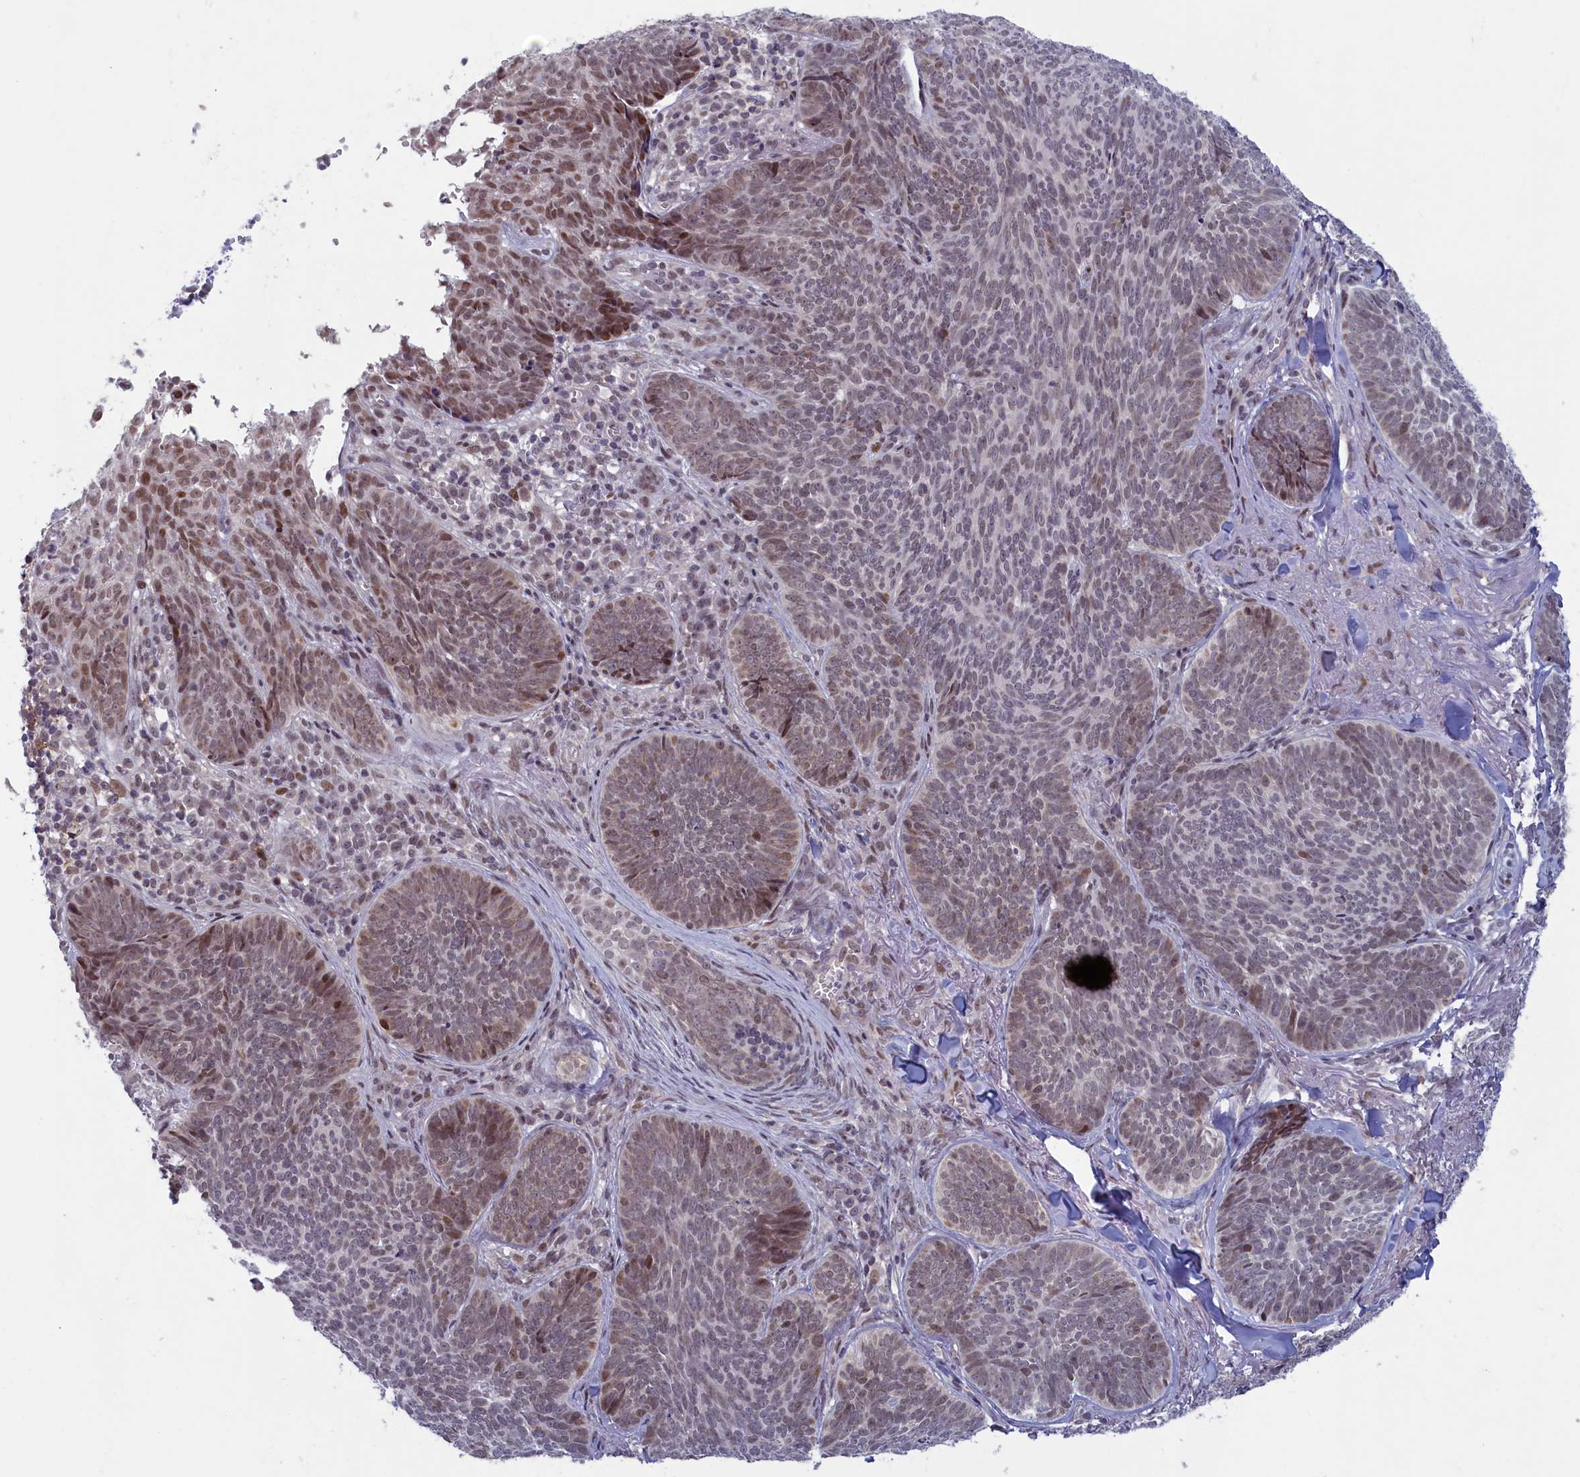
{"staining": {"intensity": "moderate", "quantity": "<25%", "location": "nuclear"}, "tissue": "skin cancer", "cell_type": "Tumor cells", "image_type": "cancer", "snomed": [{"axis": "morphology", "description": "Basal cell carcinoma"}, {"axis": "topography", "description": "Skin"}], "caption": "Immunohistochemistry of basal cell carcinoma (skin) reveals low levels of moderate nuclear expression in approximately <25% of tumor cells. (DAB = brown stain, brightfield microscopy at high magnification).", "gene": "ATF7IP2", "patient": {"sex": "female", "age": 74}}